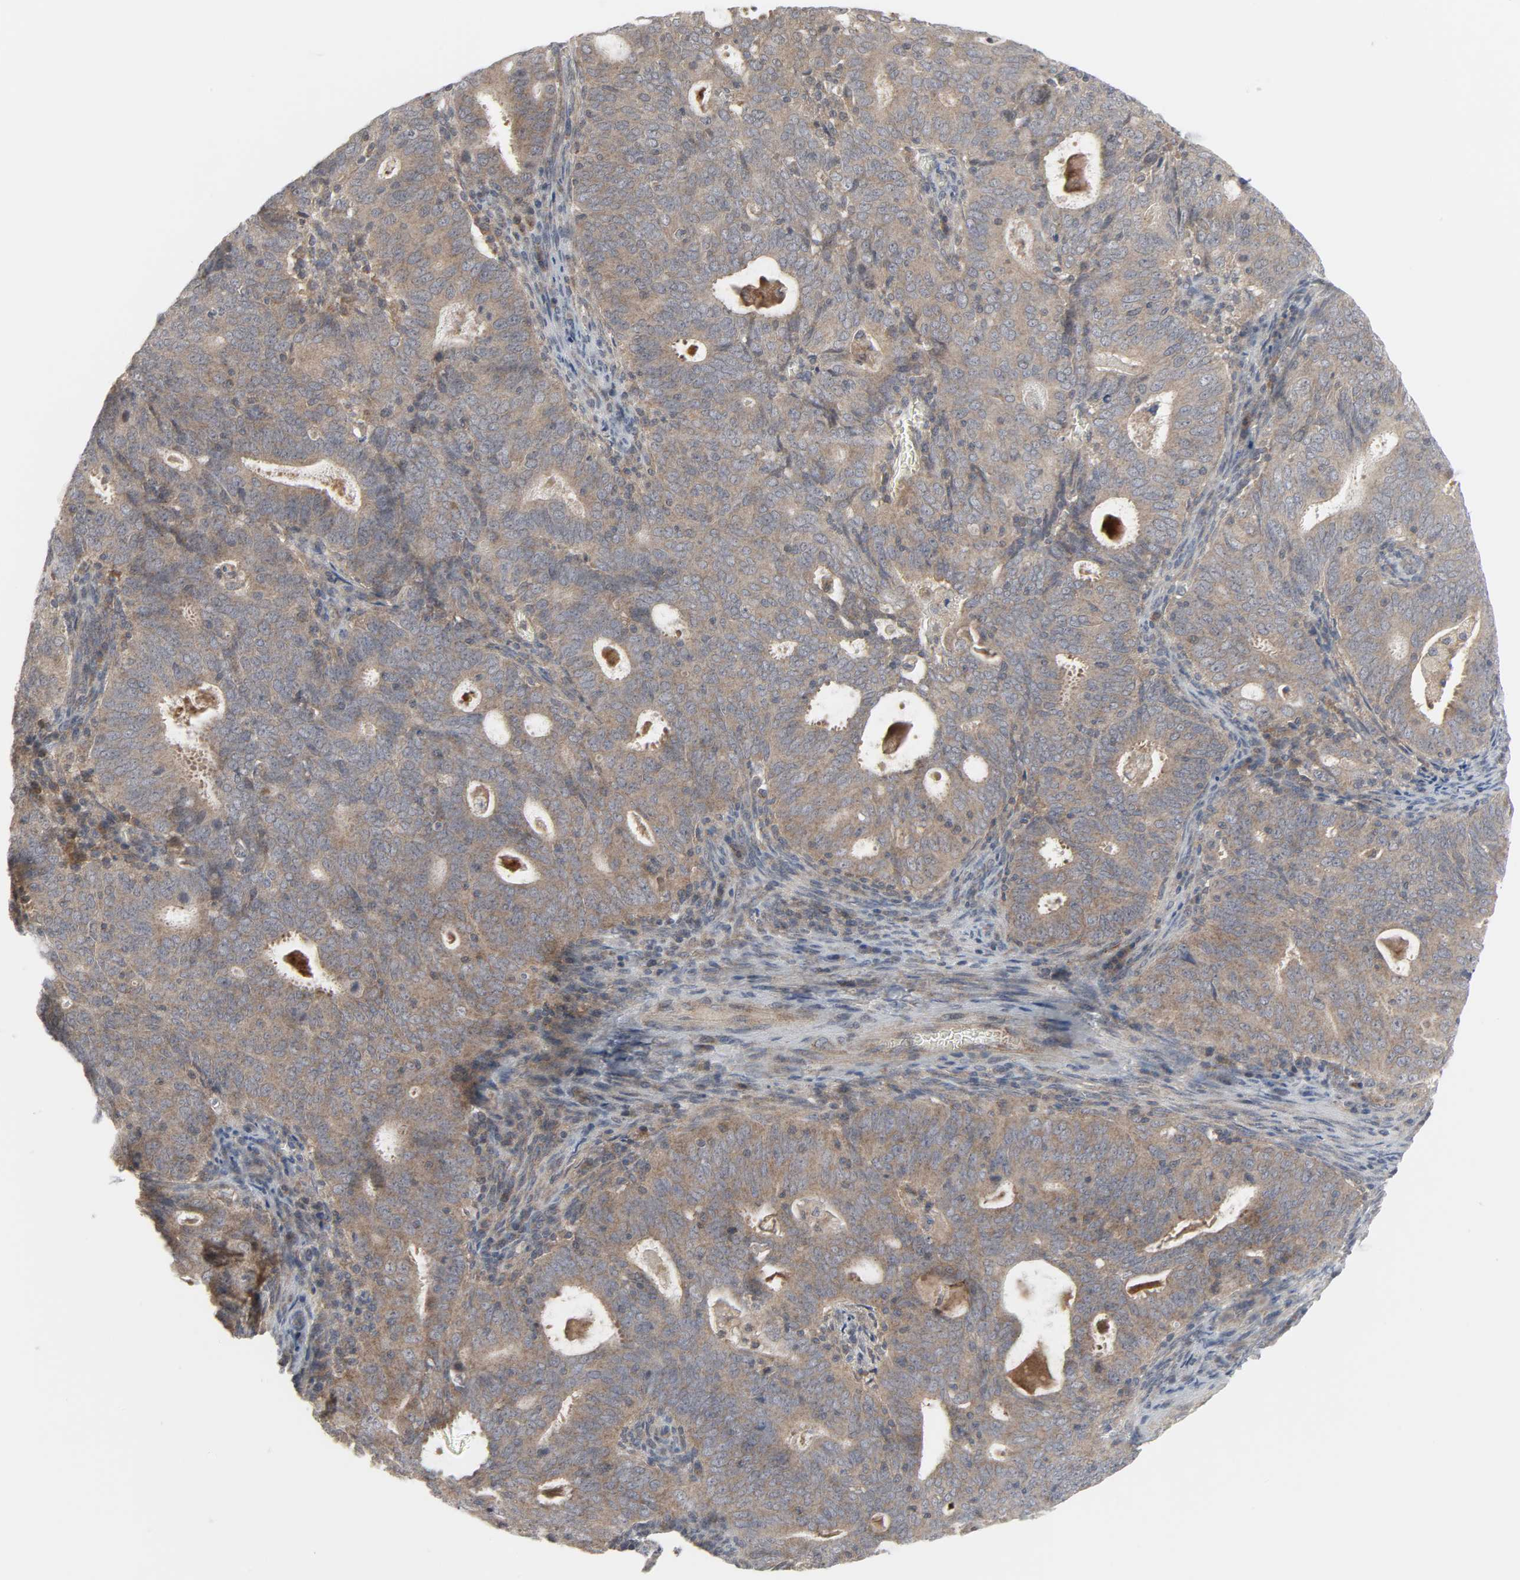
{"staining": {"intensity": "moderate", "quantity": ">75%", "location": "cytoplasmic/membranous"}, "tissue": "cervical cancer", "cell_type": "Tumor cells", "image_type": "cancer", "snomed": [{"axis": "morphology", "description": "Adenocarcinoma, NOS"}, {"axis": "topography", "description": "Cervix"}], "caption": "High-power microscopy captured an IHC image of cervical adenocarcinoma, revealing moderate cytoplasmic/membranous staining in approximately >75% of tumor cells.", "gene": "CLIP1", "patient": {"sex": "female", "age": 44}}